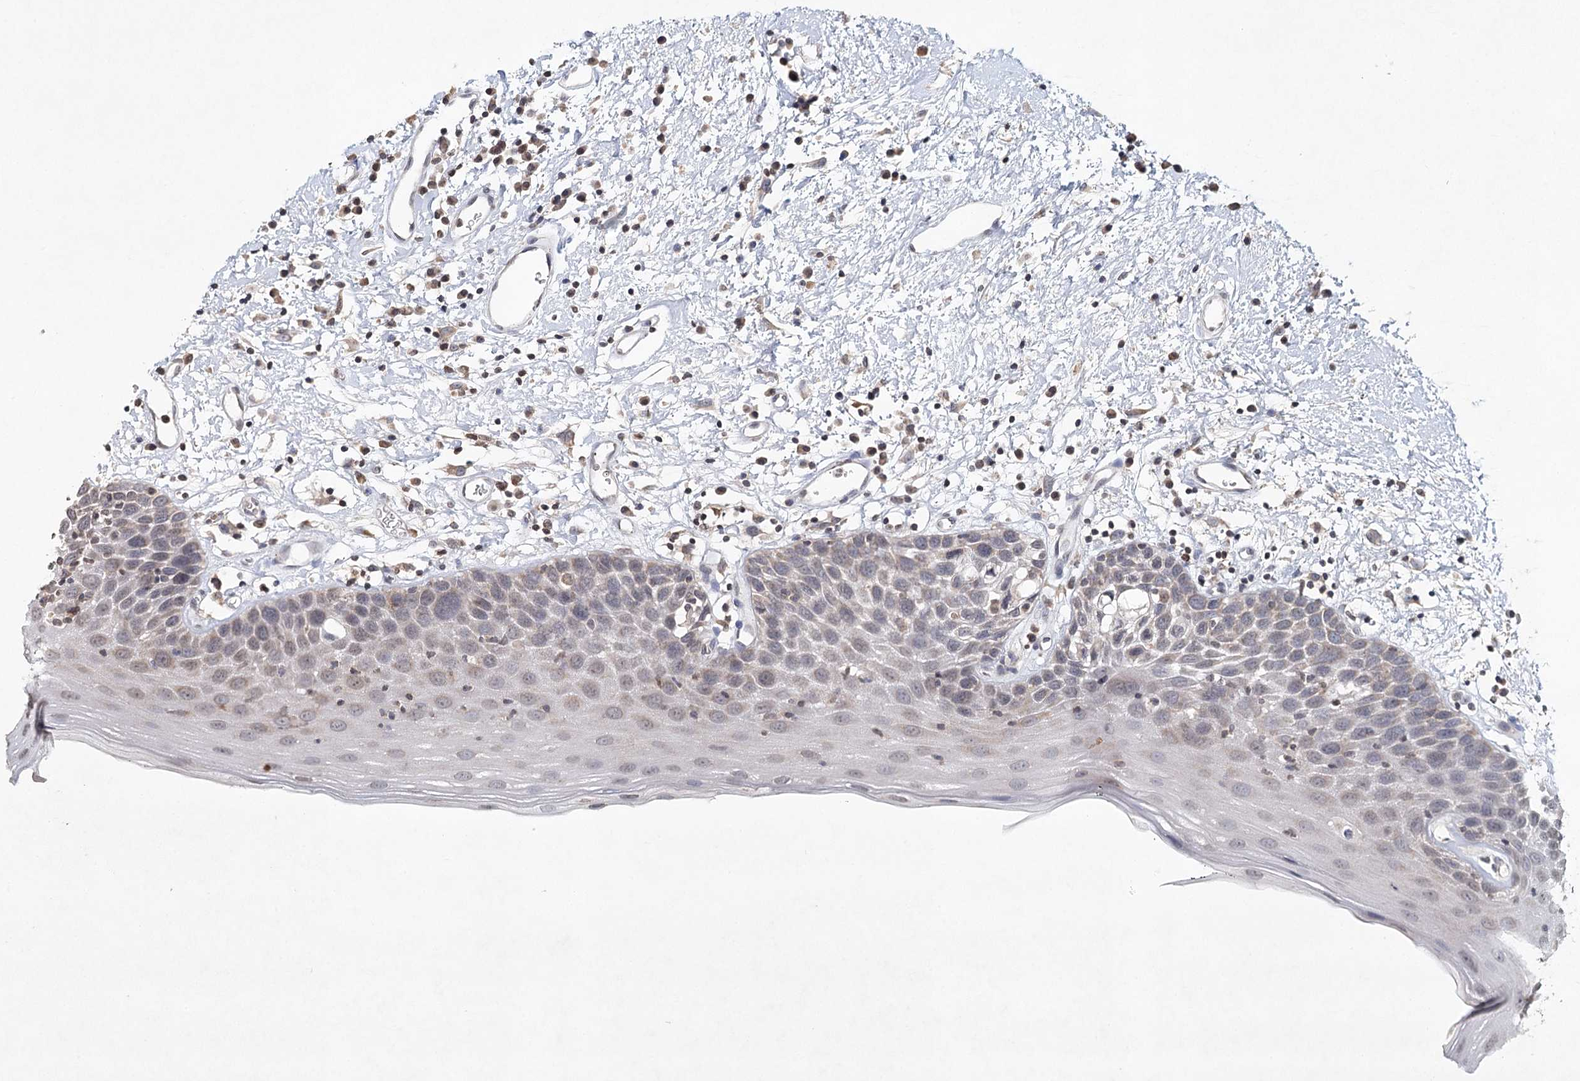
{"staining": {"intensity": "weak", "quantity": "<25%", "location": "cytoplasmic/membranous"}, "tissue": "oral mucosa", "cell_type": "Squamous epithelial cells", "image_type": "normal", "snomed": [{"axis": "morphology", "description": "Normal tissue, NOS"}, {"axis": "topography", "description": "Oral tissue"}], "caption": "IHC of unremarkable oral mucosa exhibits no positivity in squamous epithelial cells.", "gene": "ICOS", "patient": {"sex": "male", "age": 74}}